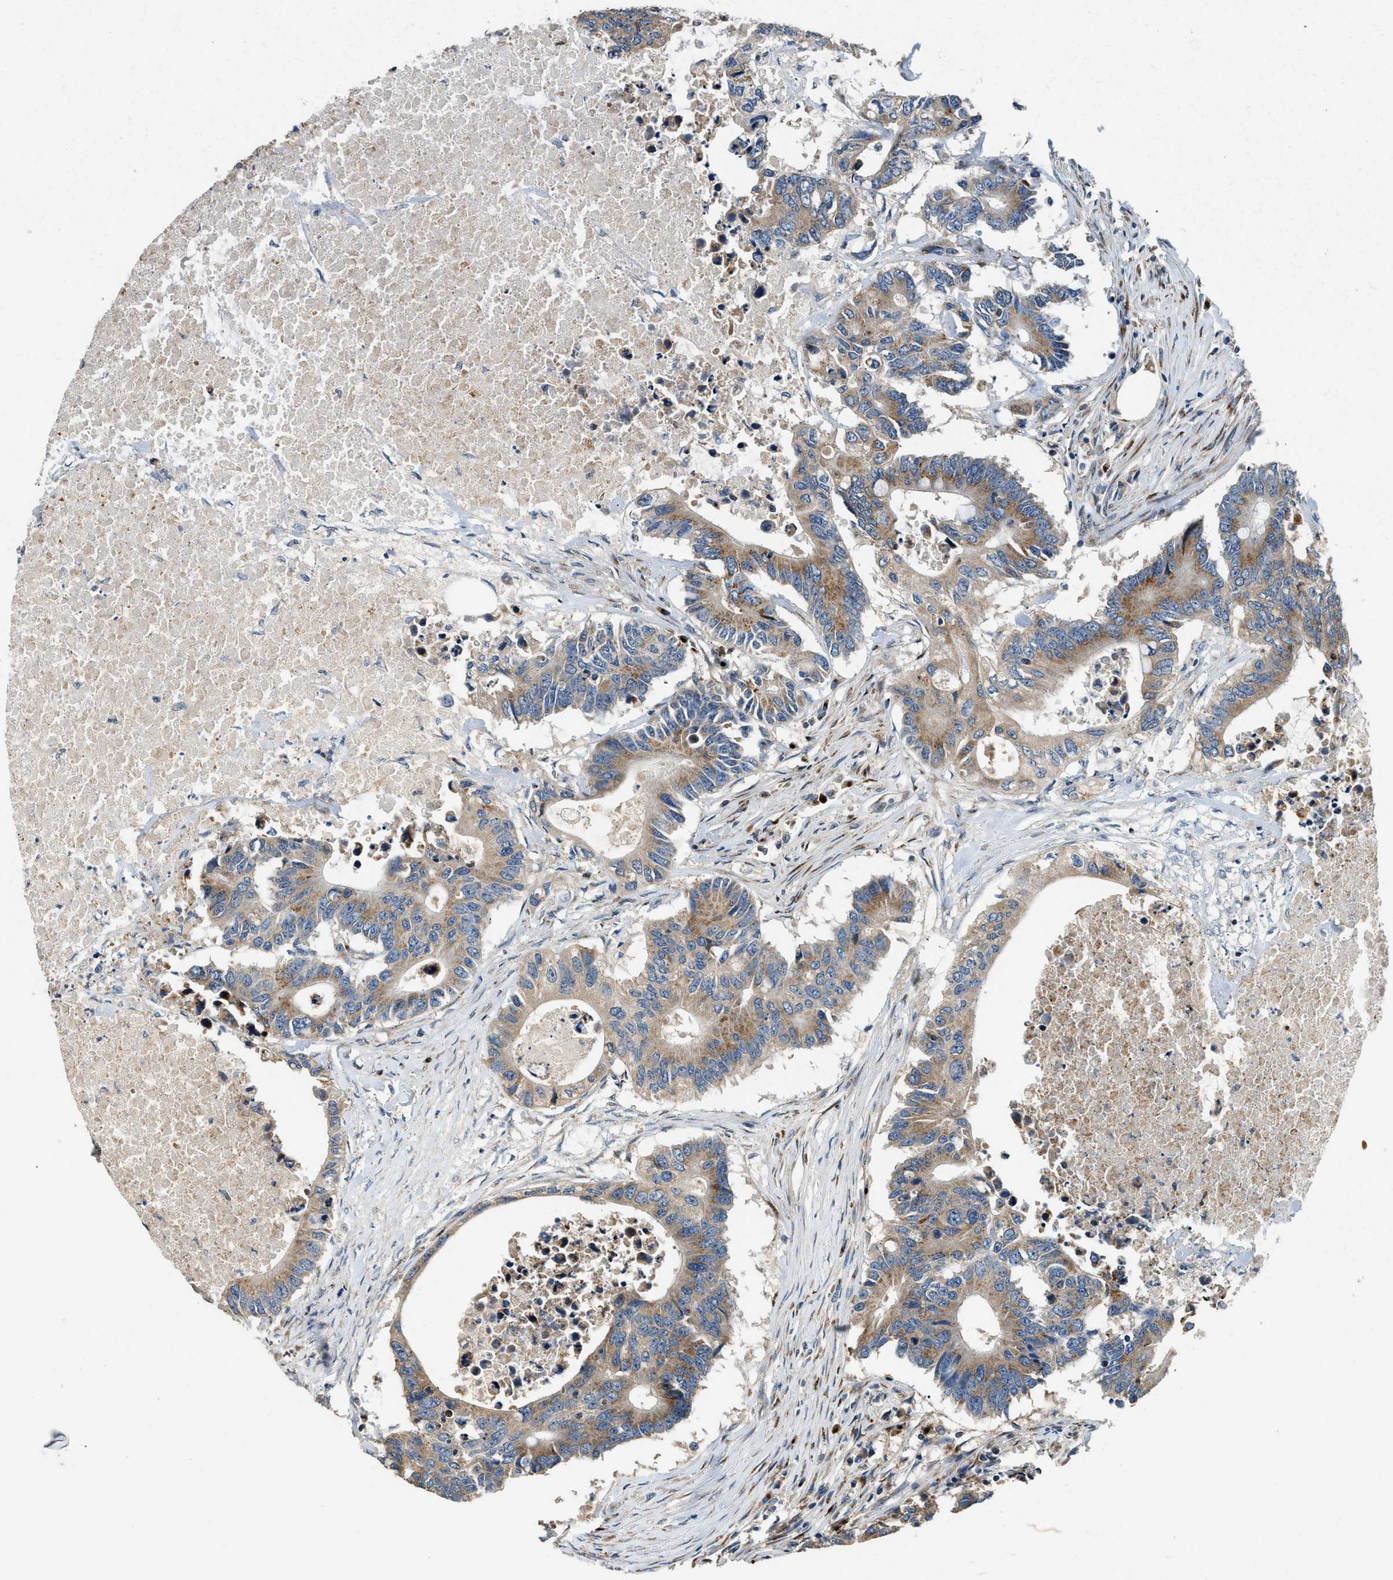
{"staining": {"intensity": "moderate", "quantity": ">75%", "location": "cytoplasmic/membranous"}, "tissue": "colorectal cancer", "cell_type": "Tumor cells", "image_type": "cancer", "snomed": [{"axis": "morphology", "description": "Adenocarcinoma, NOS"}, {"axis": "topography", "description": "Colon"}], "caption": "DAB immunohistochemical staining of adenocarcinoma (colorectal) demonstrates moderate cytoplasmic/membranous protein staining in approximately >75% of tumor cells. The protein of interest is shown in brown color, while the nuclei are stained blue.", "gene": "FUT8", "patient": {"sex": "male", "age": 71}}